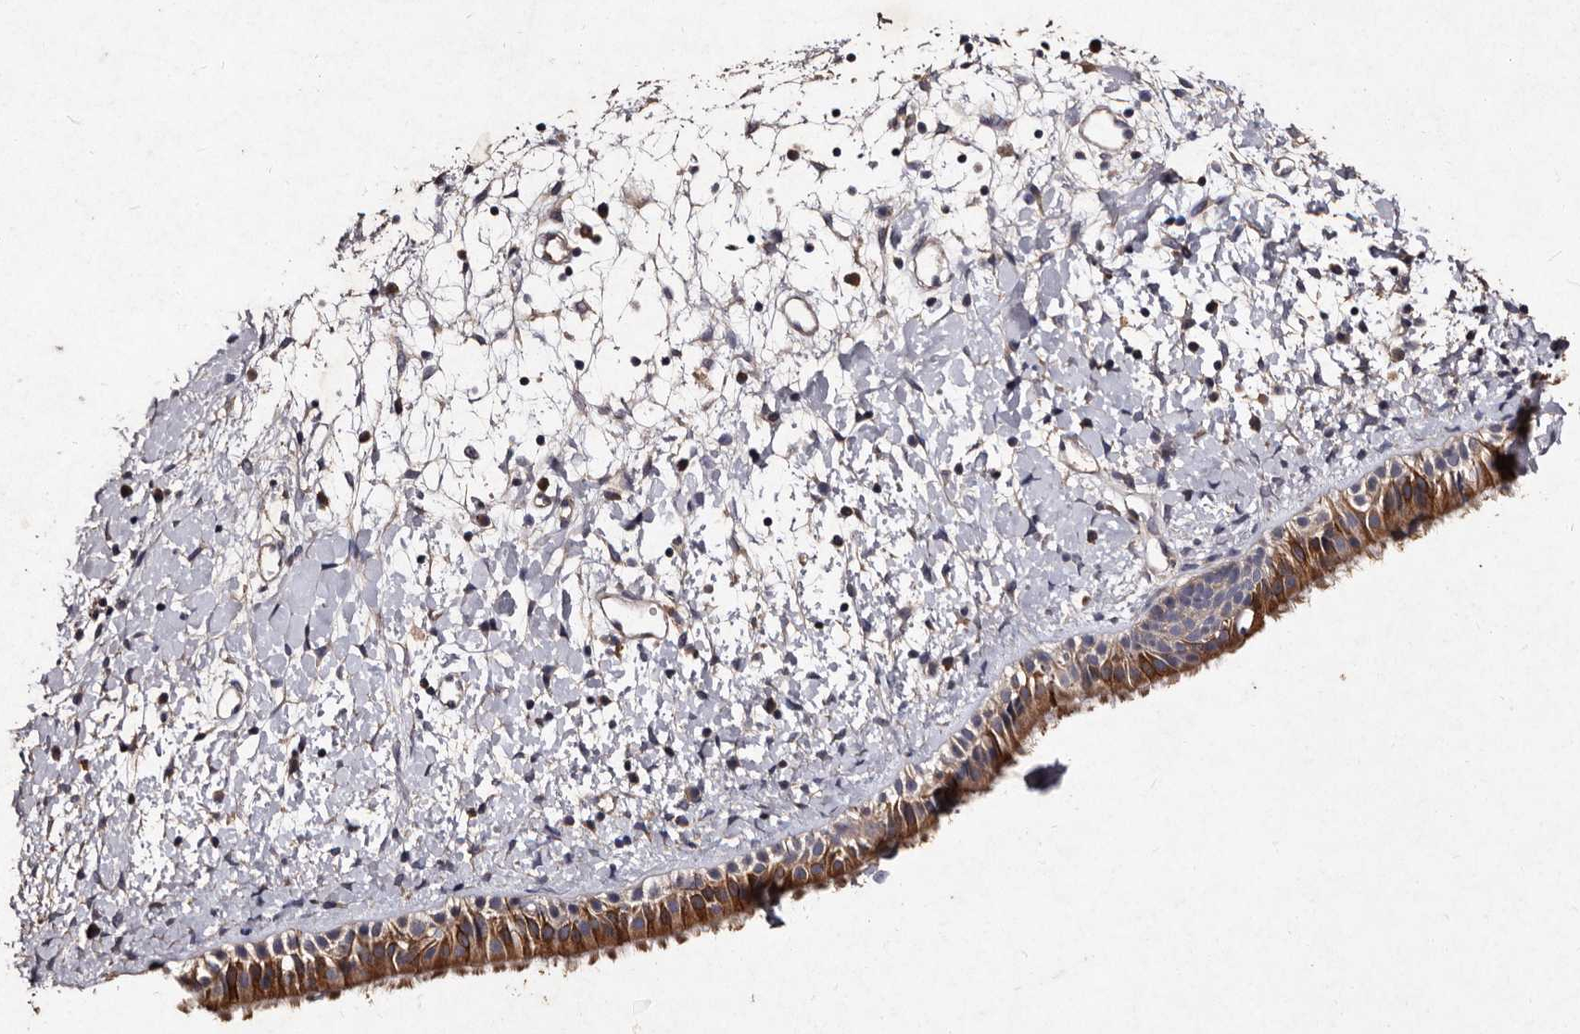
{"staining": {"intensity": "moderate", "quantity": ">75%", "location": "cytoplasmic/membranous"}, "tissue": "nasopharynx", "cell_type": "Respiratory epithelial cells", "image_type": "normal", "snomed": [{"axis": "morphology", "description": "Normal tissue, NOS"}, {"axis": "topography", "description": "Nasopharynx"}], "caption": "Nasopharynx stained with immunohistochemistry (IHC) reveals moderate cytoplasmic/membranous staining in approximately >75% of respiratory epithelial cells. Nuclei are stained in blue.", "gene": "TFB1M", "patient": {"sex": "male", "age": 22}}